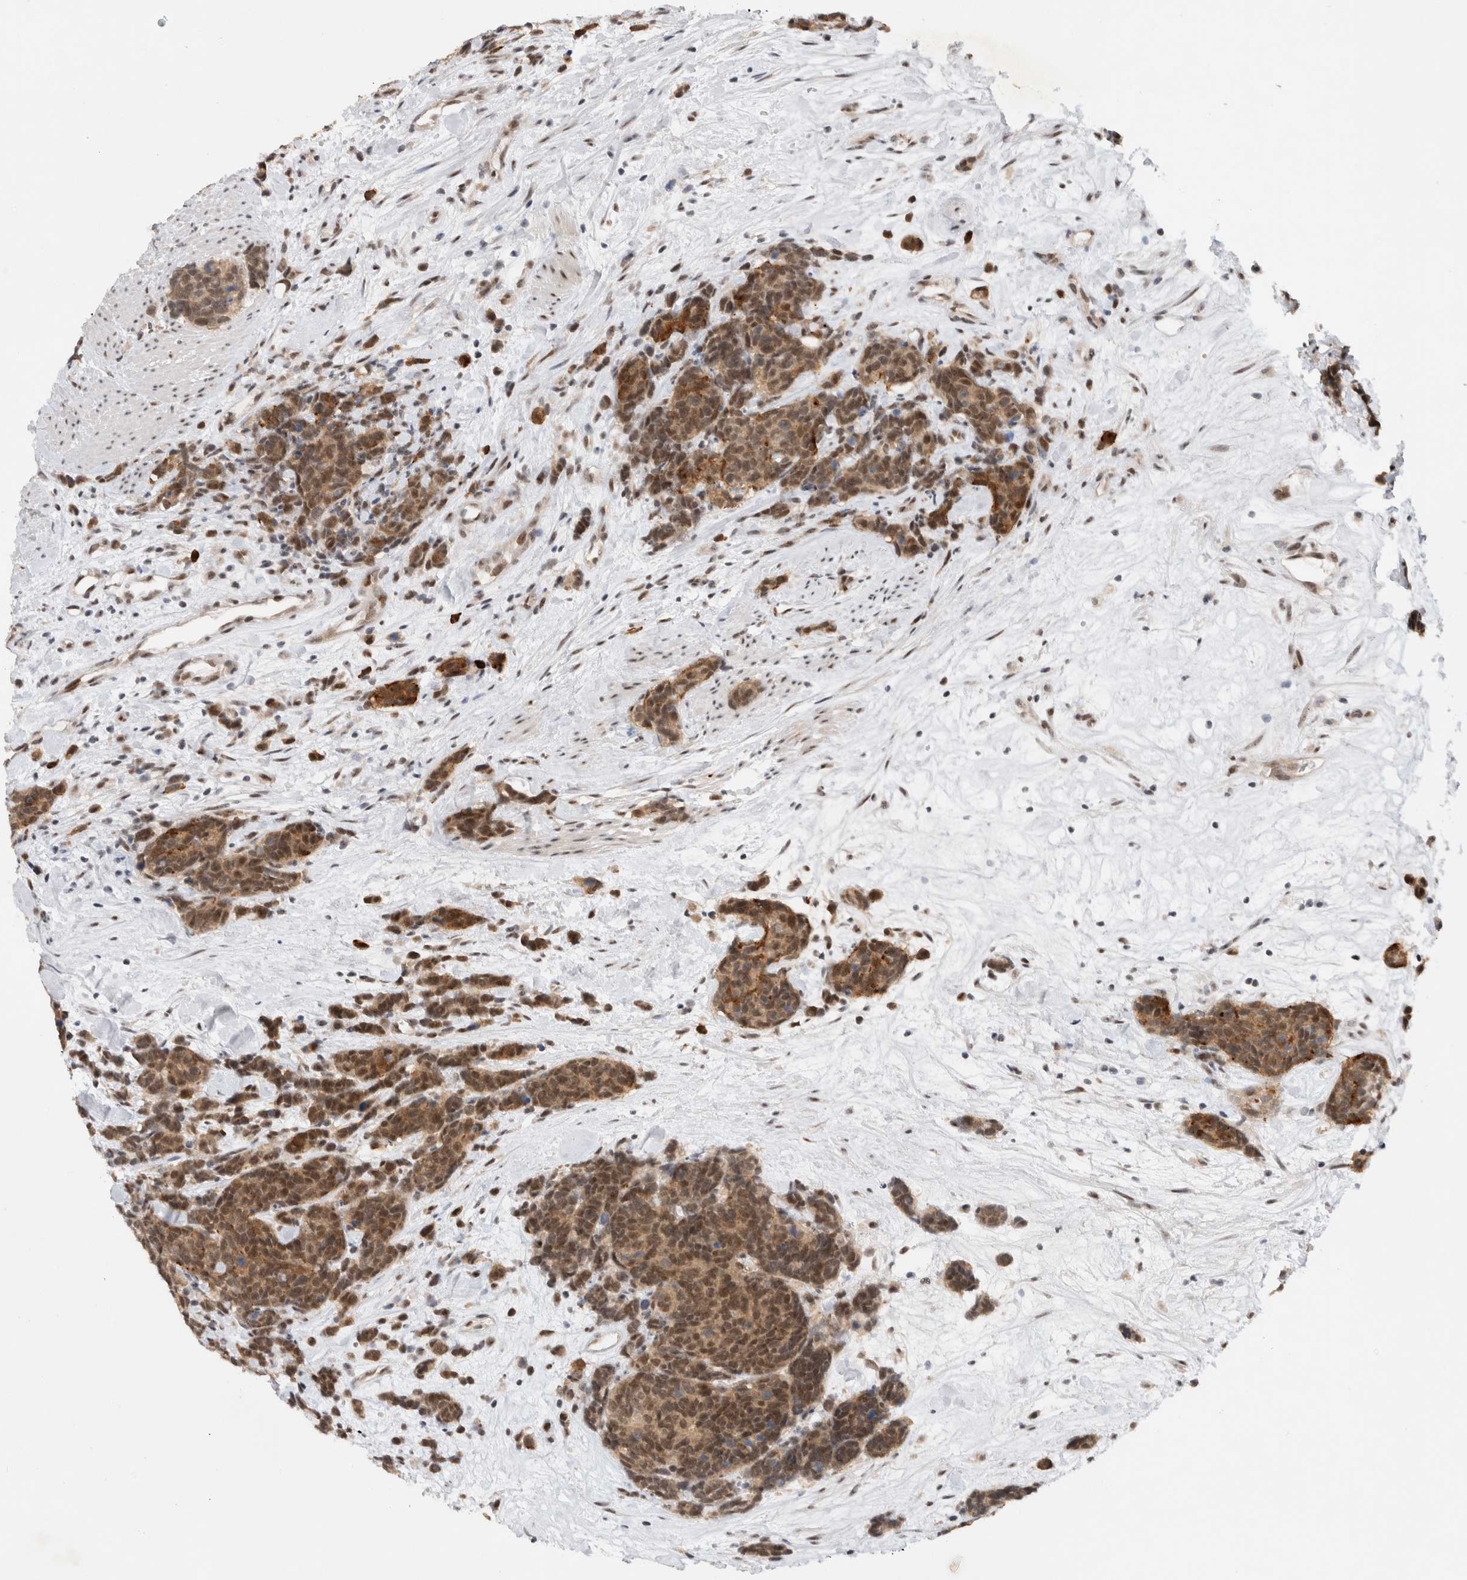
{"staining": {"intensity": "moderate", "quantity": ">75%", "location": "cytoplasmic/membranous,nuclear"}, "tissue": "carcinoid", "cell_type": "Tumor cells", "image_type": "cancer", "snomed": [{"axis": "morphology", "description": "Carcinoma, NOS"}, {"axis": "morphology", "description": "Carcinoid, malignant, NOS"}, {"axis": "topography", "description": "Urinary bladder"}], "caption": "Protein staining shows moderate cytoplasmic/membranous and nuclear expression in about >75% of tumor cells in carcinoid (malignant). Using DAB (3,3'-diaminobenzidine) (brown) and hematoxylin (blue) stains, captured at high magnification using brightfield microscopy.", "gene": "HESX1", "patient": {"sex": "male", "age": 57}}